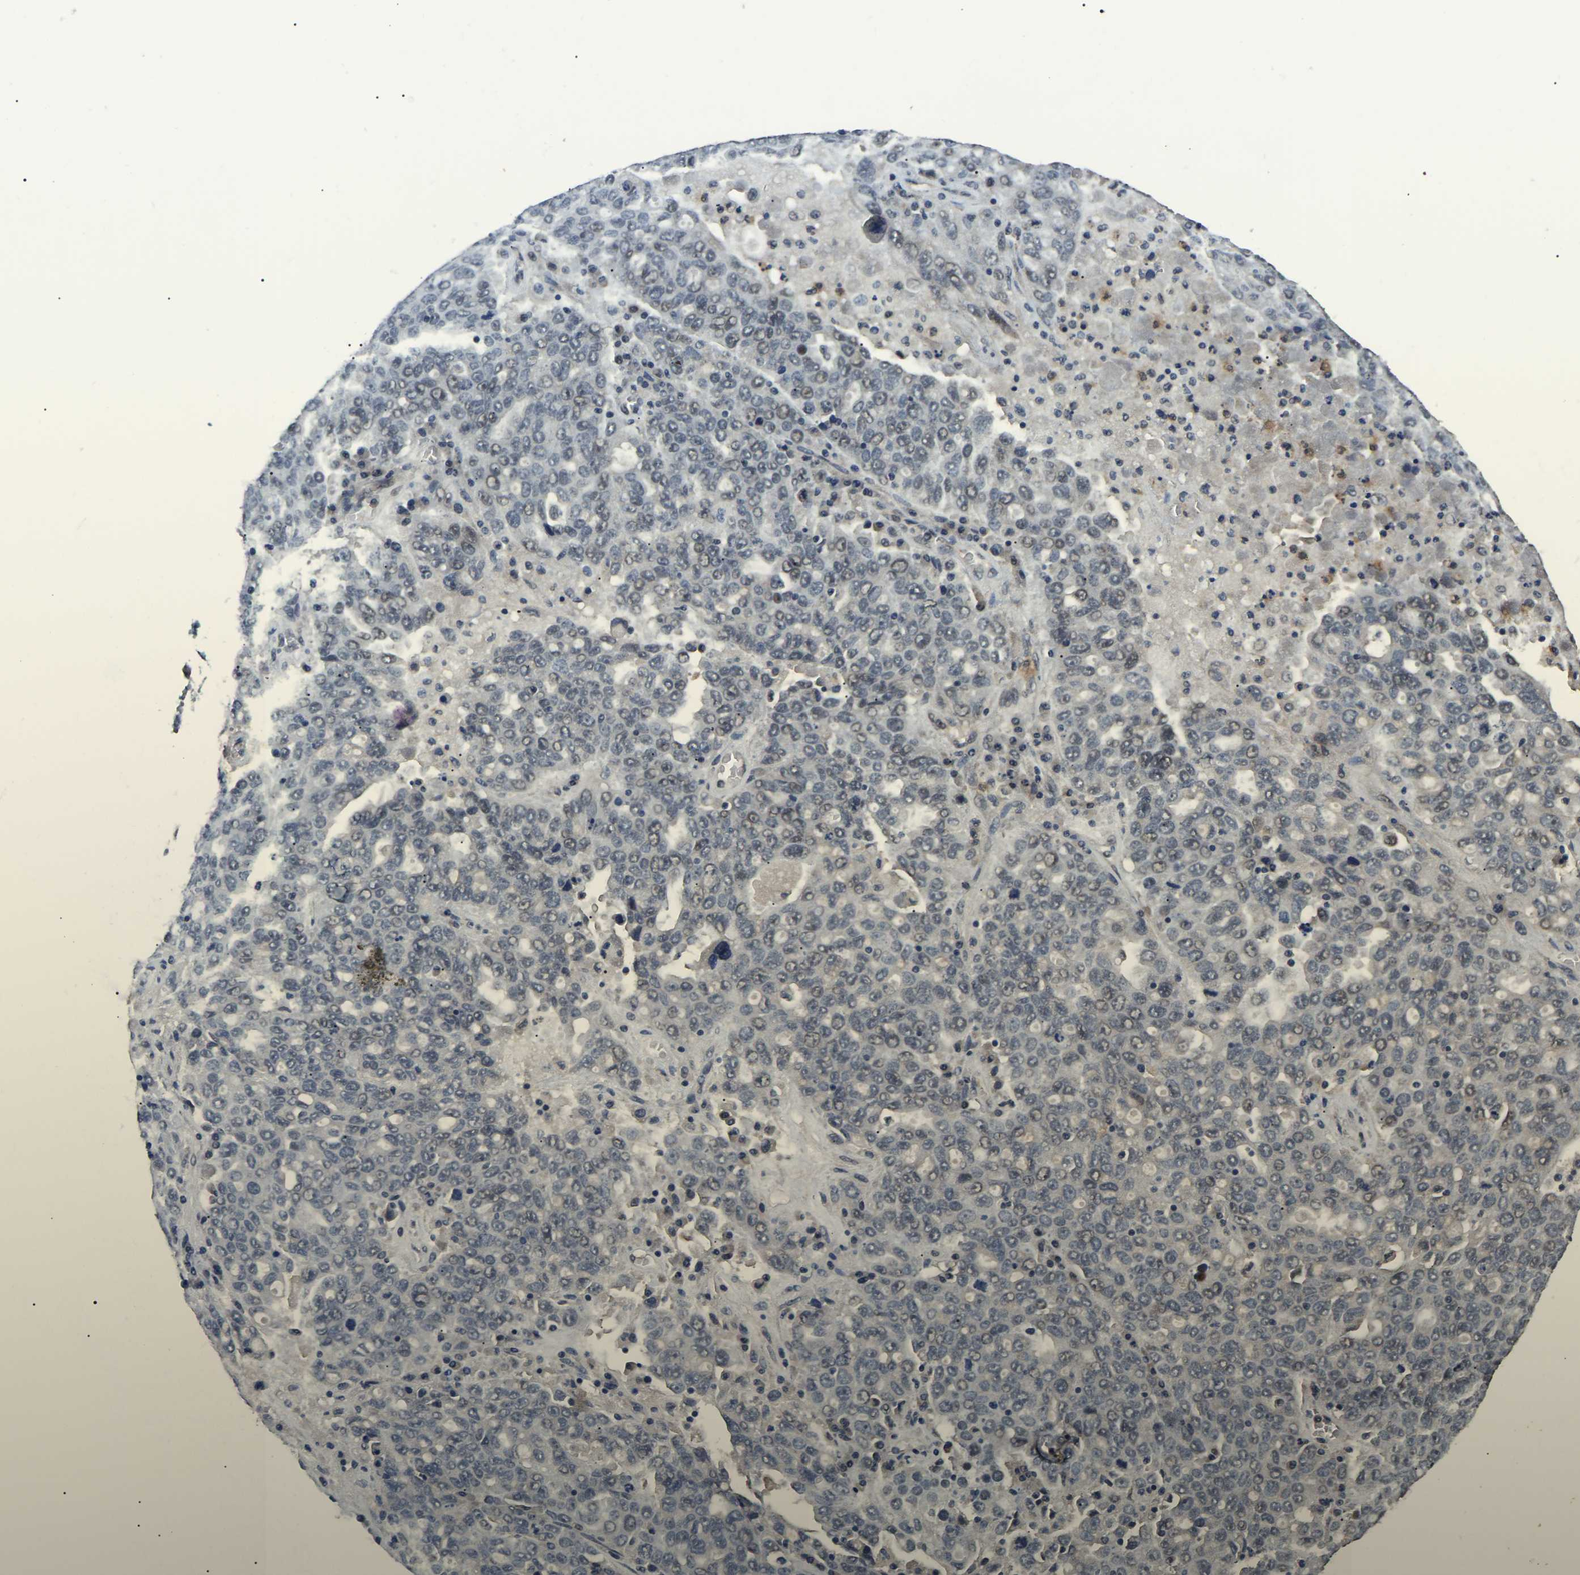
{"staining": {"intensity": "negative", "quantity": "none", "location": "none"}, "tissue": "ovarian cancer", "cell_type": "Tumor cells", "image_type": "cancer", "snomed": [{"axis": "morphology", "description": "Carcinoma, endometroid"}, {"axis": "topography", "description": "Ovary"}], "caption": "The photomicrograph demonstrates no staining of tumor cells in ovarian cancer (endometroid carcinoma). (Brightfield microscopy of DAB IHC at high magnification).", "gene": "PPM1E", "patient": {"sex": "female", "age": 62}}